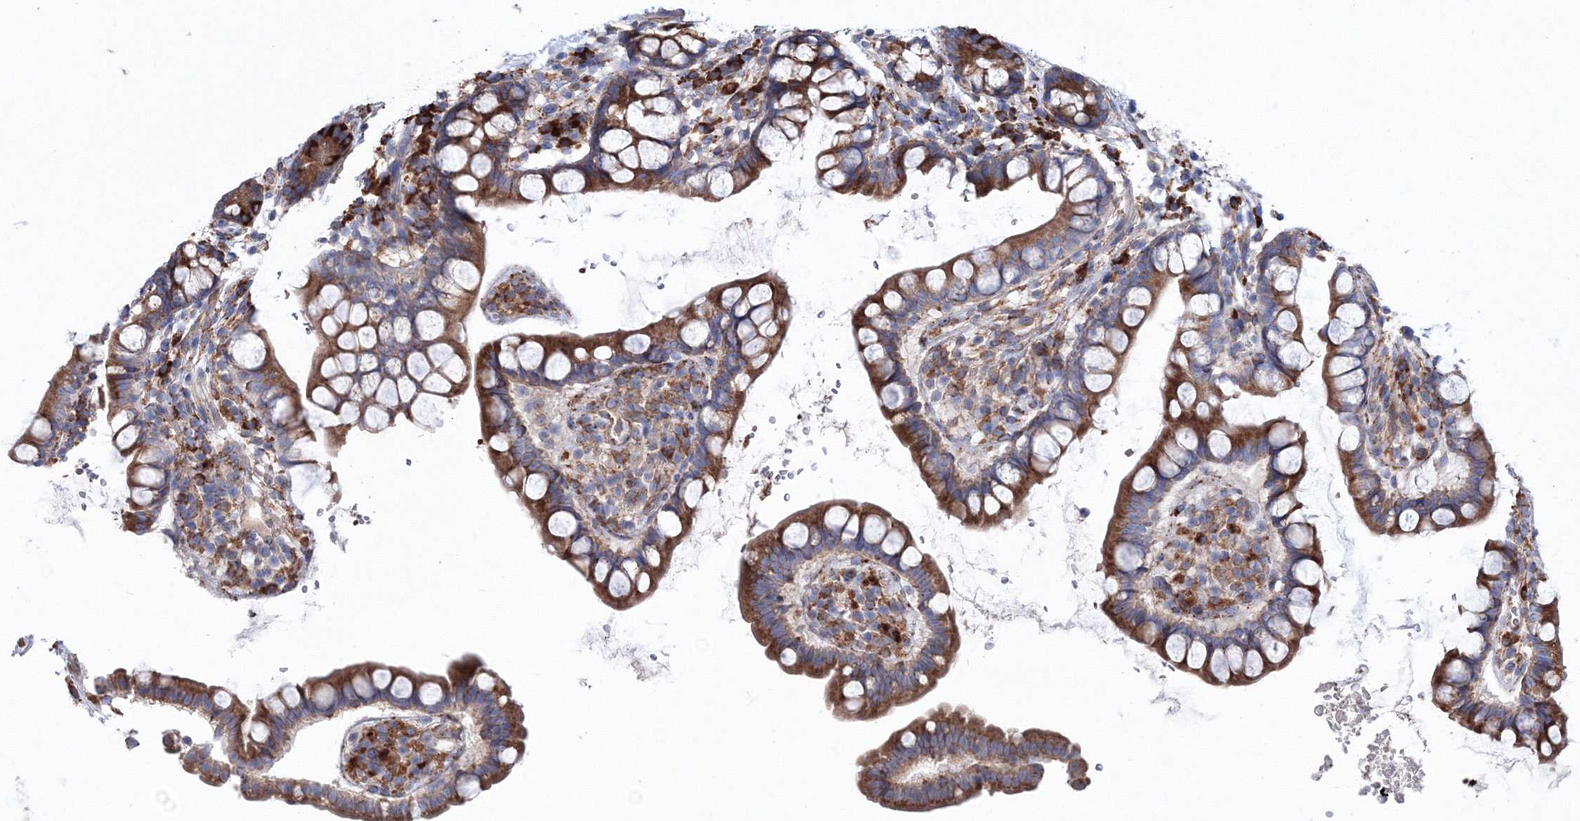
{"staining": {"intensity": "moderate", "quantity": ">75%", "location": "cytoplasmic/membranous"}, "tissue": "small intestine", "cell_type": "Glandular cells", "image_type": "normal", "snomed": [{"axis": "morphology", "description": "Normal tissue, NOS"}, {"axis": "topography", "description": "Smooth muscle"}, {"axis": "topography", "description": "Small intestine"}], "caption": "IHC image of benign small intestine: human small intestine stained using immunohistochemistry (IHC) displays medium levels of moderate protein expression localized specifically in the cytoplasmic/membranous of glandular cells, appearing as a cytoplasmic/membranous brown color.", "gene": "VPS8", "patient": {"sex": "female", "age": 84}}